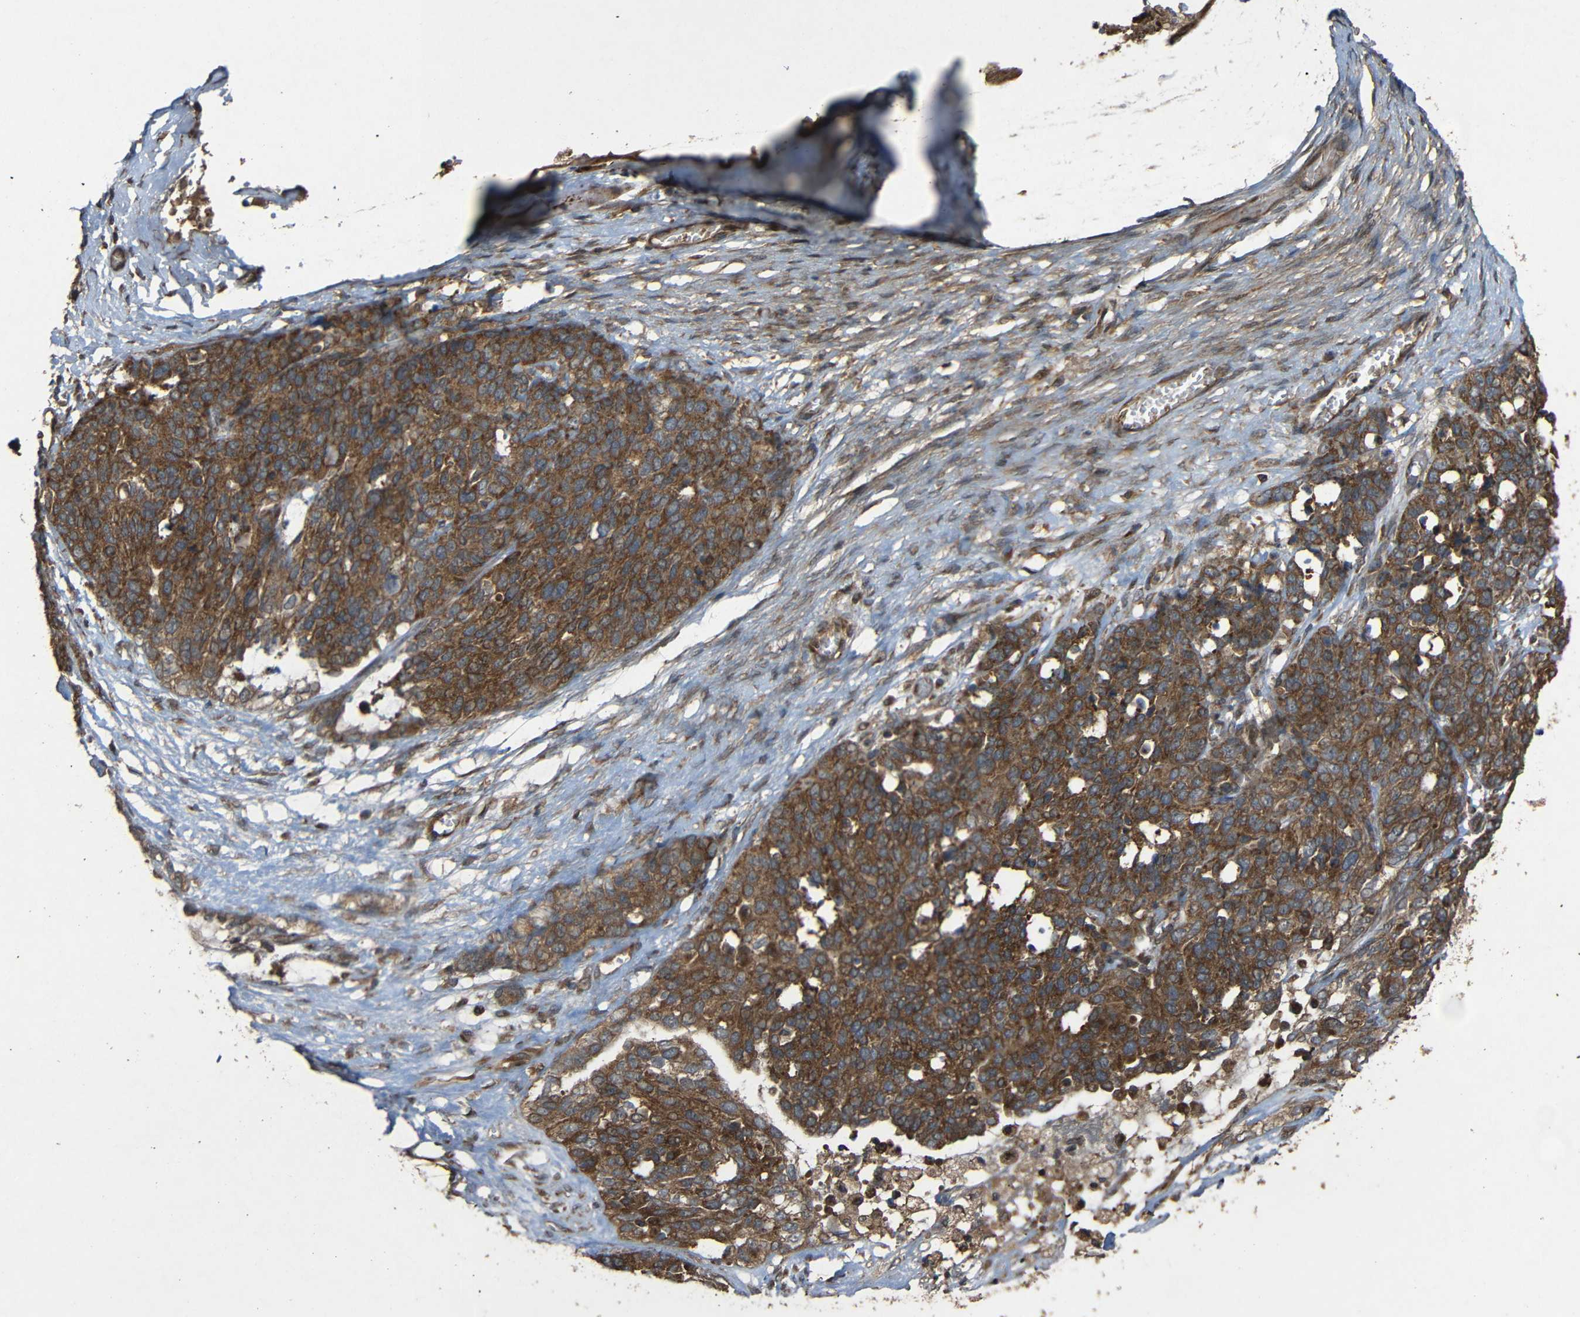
{"staining": {"intensity": "strong", "quantity": ">75%", "location": "cytoplasmic/membranous"}, "tissue": "ovarian cancer", "cell_type": "Tumor cells", "image_type": "cancer", "snomed": [{"axis": "morphology", "description": "Cystadenocarcinoma, serous, NOS"}, {"axis": "topography", "description": "Ovary"}], "caption": "Protein staining of ovarian serous cystadenocarcinoma tissue reveals strong cytoplasmic/membranous expression in approximately >75% of tumor cells.", "gene": "C1GALT1", "patient": {"sex": "female", "age": 44}}